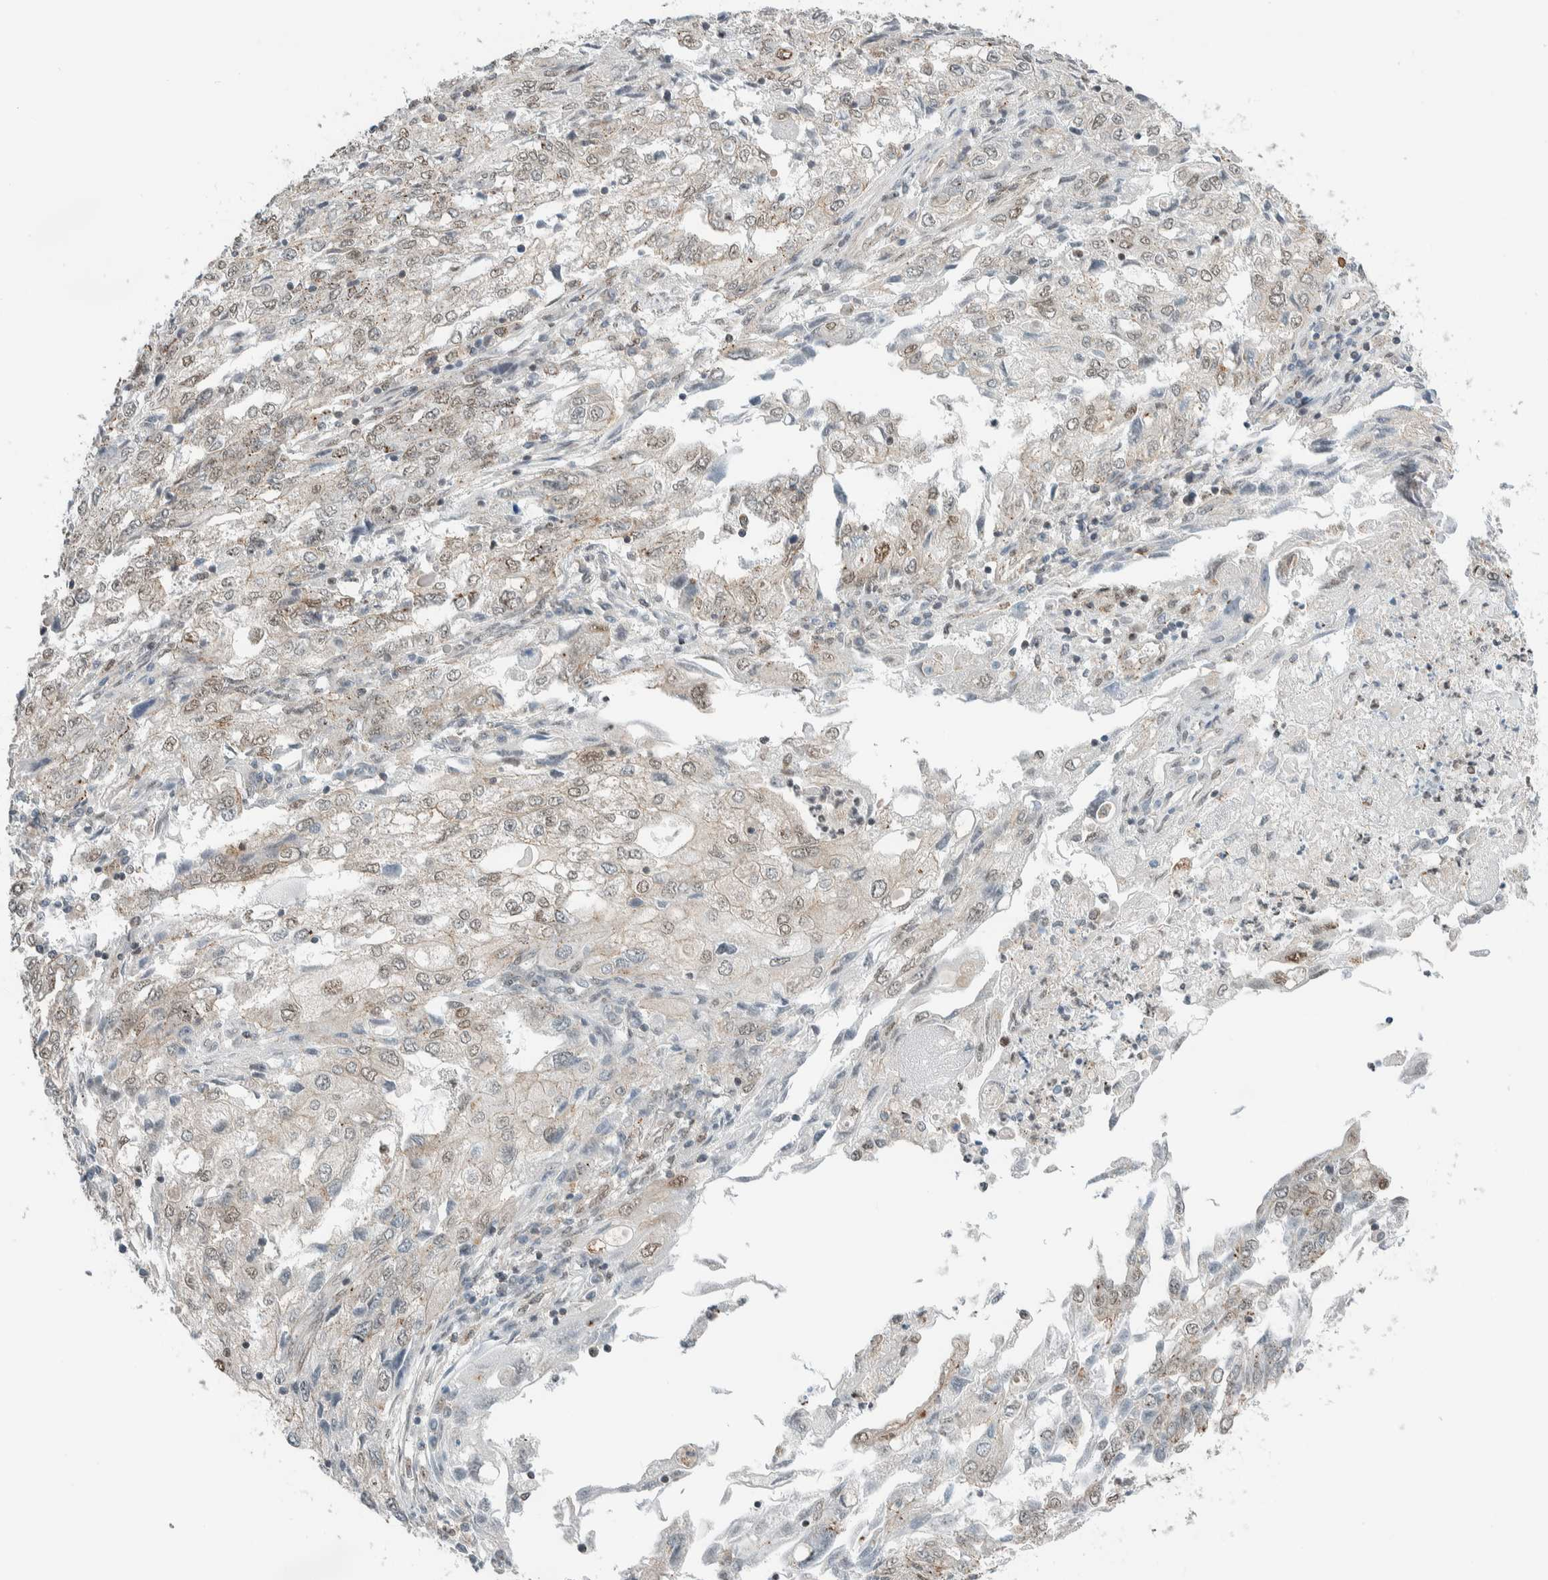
{"staining": {"intensity": "weak", "quantity": "25%-75%", "location": "nuclear"}, "tissue": "endometrial cancer", "cell_type": "Tumor cells", "image_type": "cancer", "snomed": [{"axis": "morphology", "description": "Adenocarcinoma, NOS"}, {"axis": "topography", "description": "Endometrium"}], "caption": "A histopathology image of human endometrial cancer stained for a protein reveals weak nuclear brown staining in tumor cells.", "gene": "TFE3", "patient": {"sex": "female", "age": 49}}